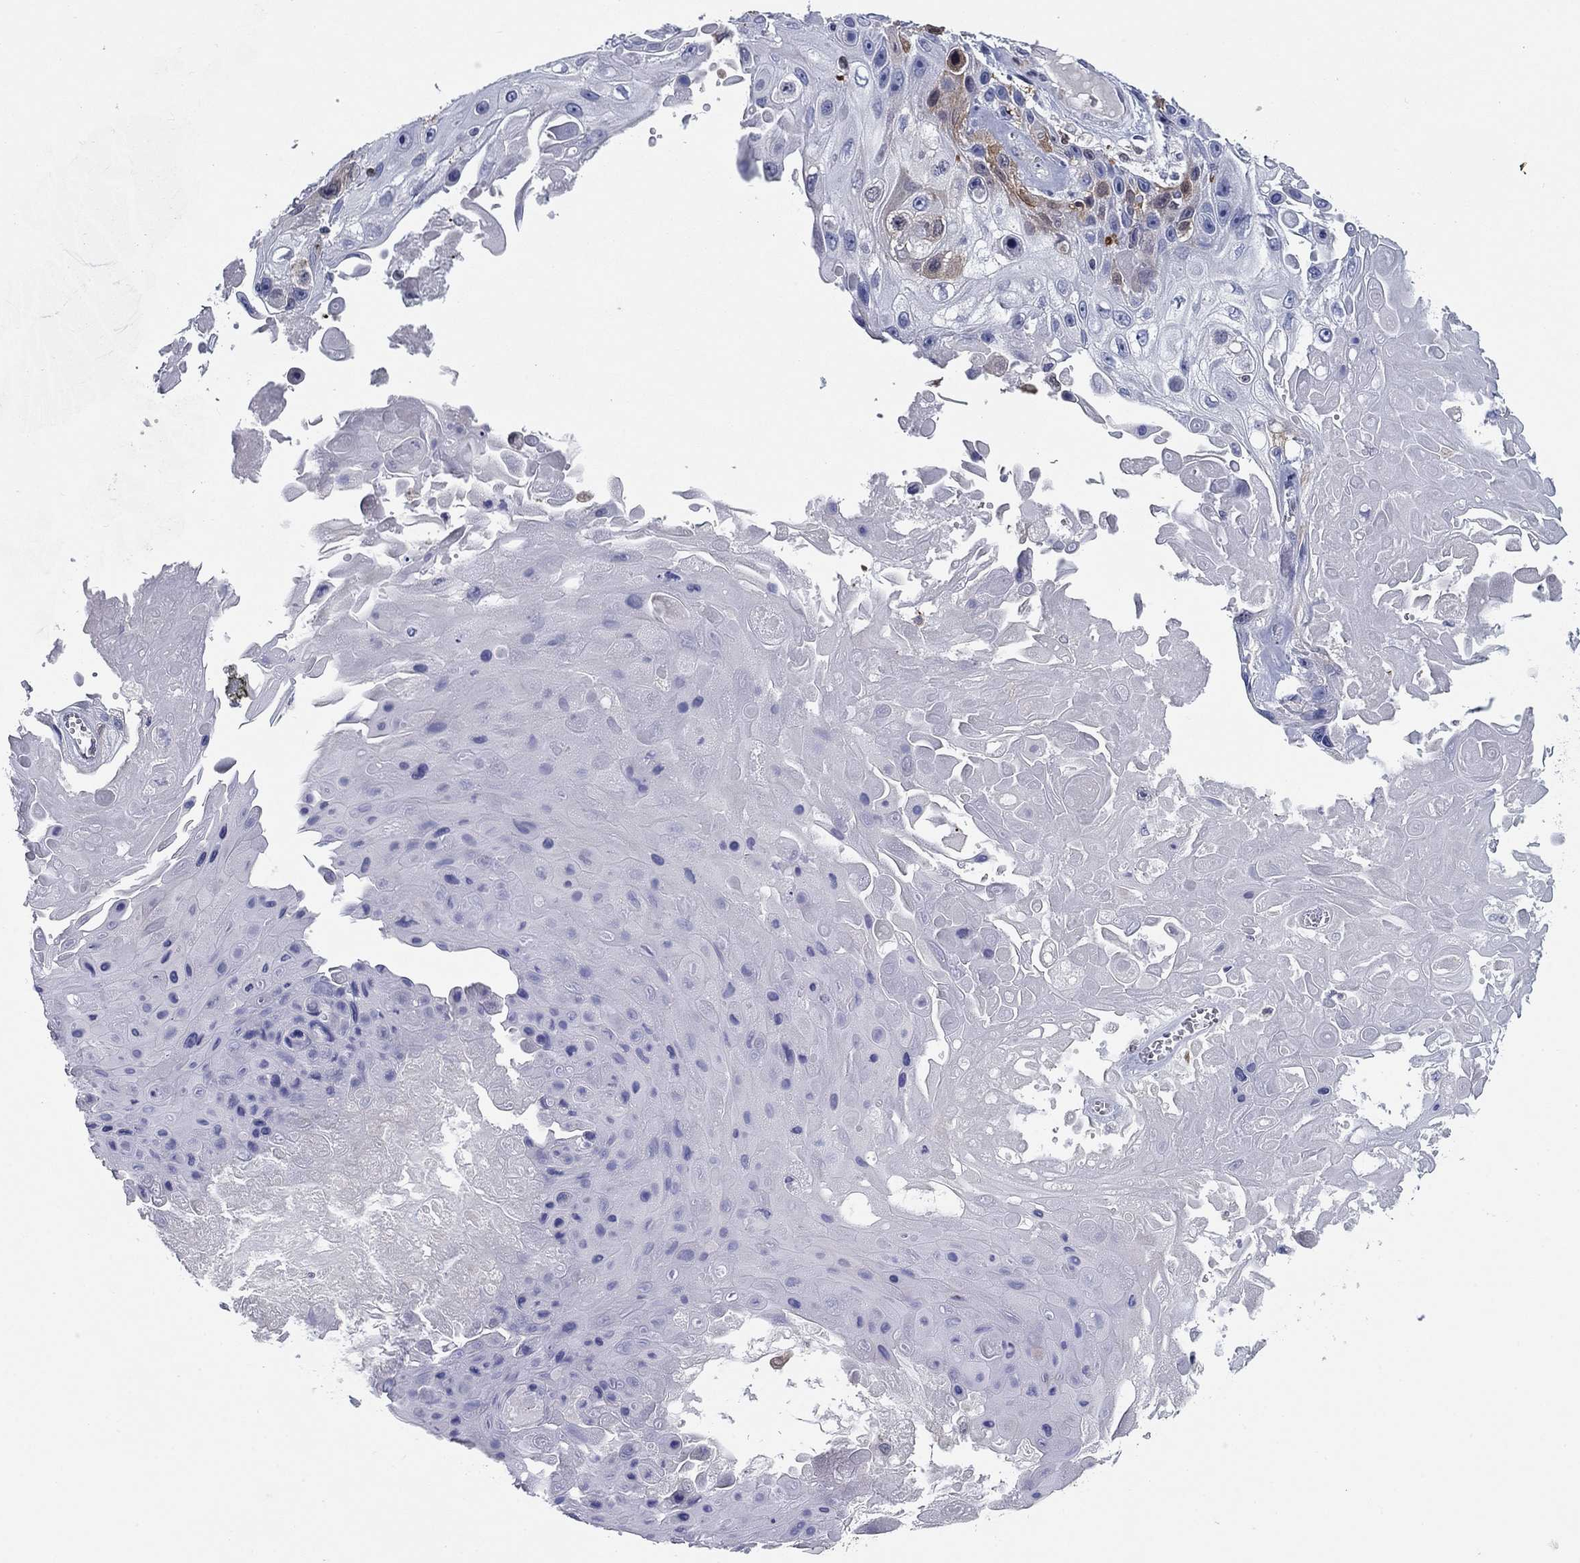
{"staining": {"intensity": "weak", "quantity": "<25%", "location": "cytoplasmic/membranous"}, "tissue": "skin cancer", "cell_type": "Tumor cells", "image_type": "cancer", "snomed": [{"axis": "morphology", "description": "Squamous cell carcinoma, NOS"}, {"axis": "topography", "description": "Skin"}], "caption": "DAB (3,3'-diaminobenzidine) immunohistochemical staining of squamous cell carcinoma (skin) displays no significant expression in tumor cells.", "gene": "STMN1", "patient": {"sex": "male", "age": 82}}